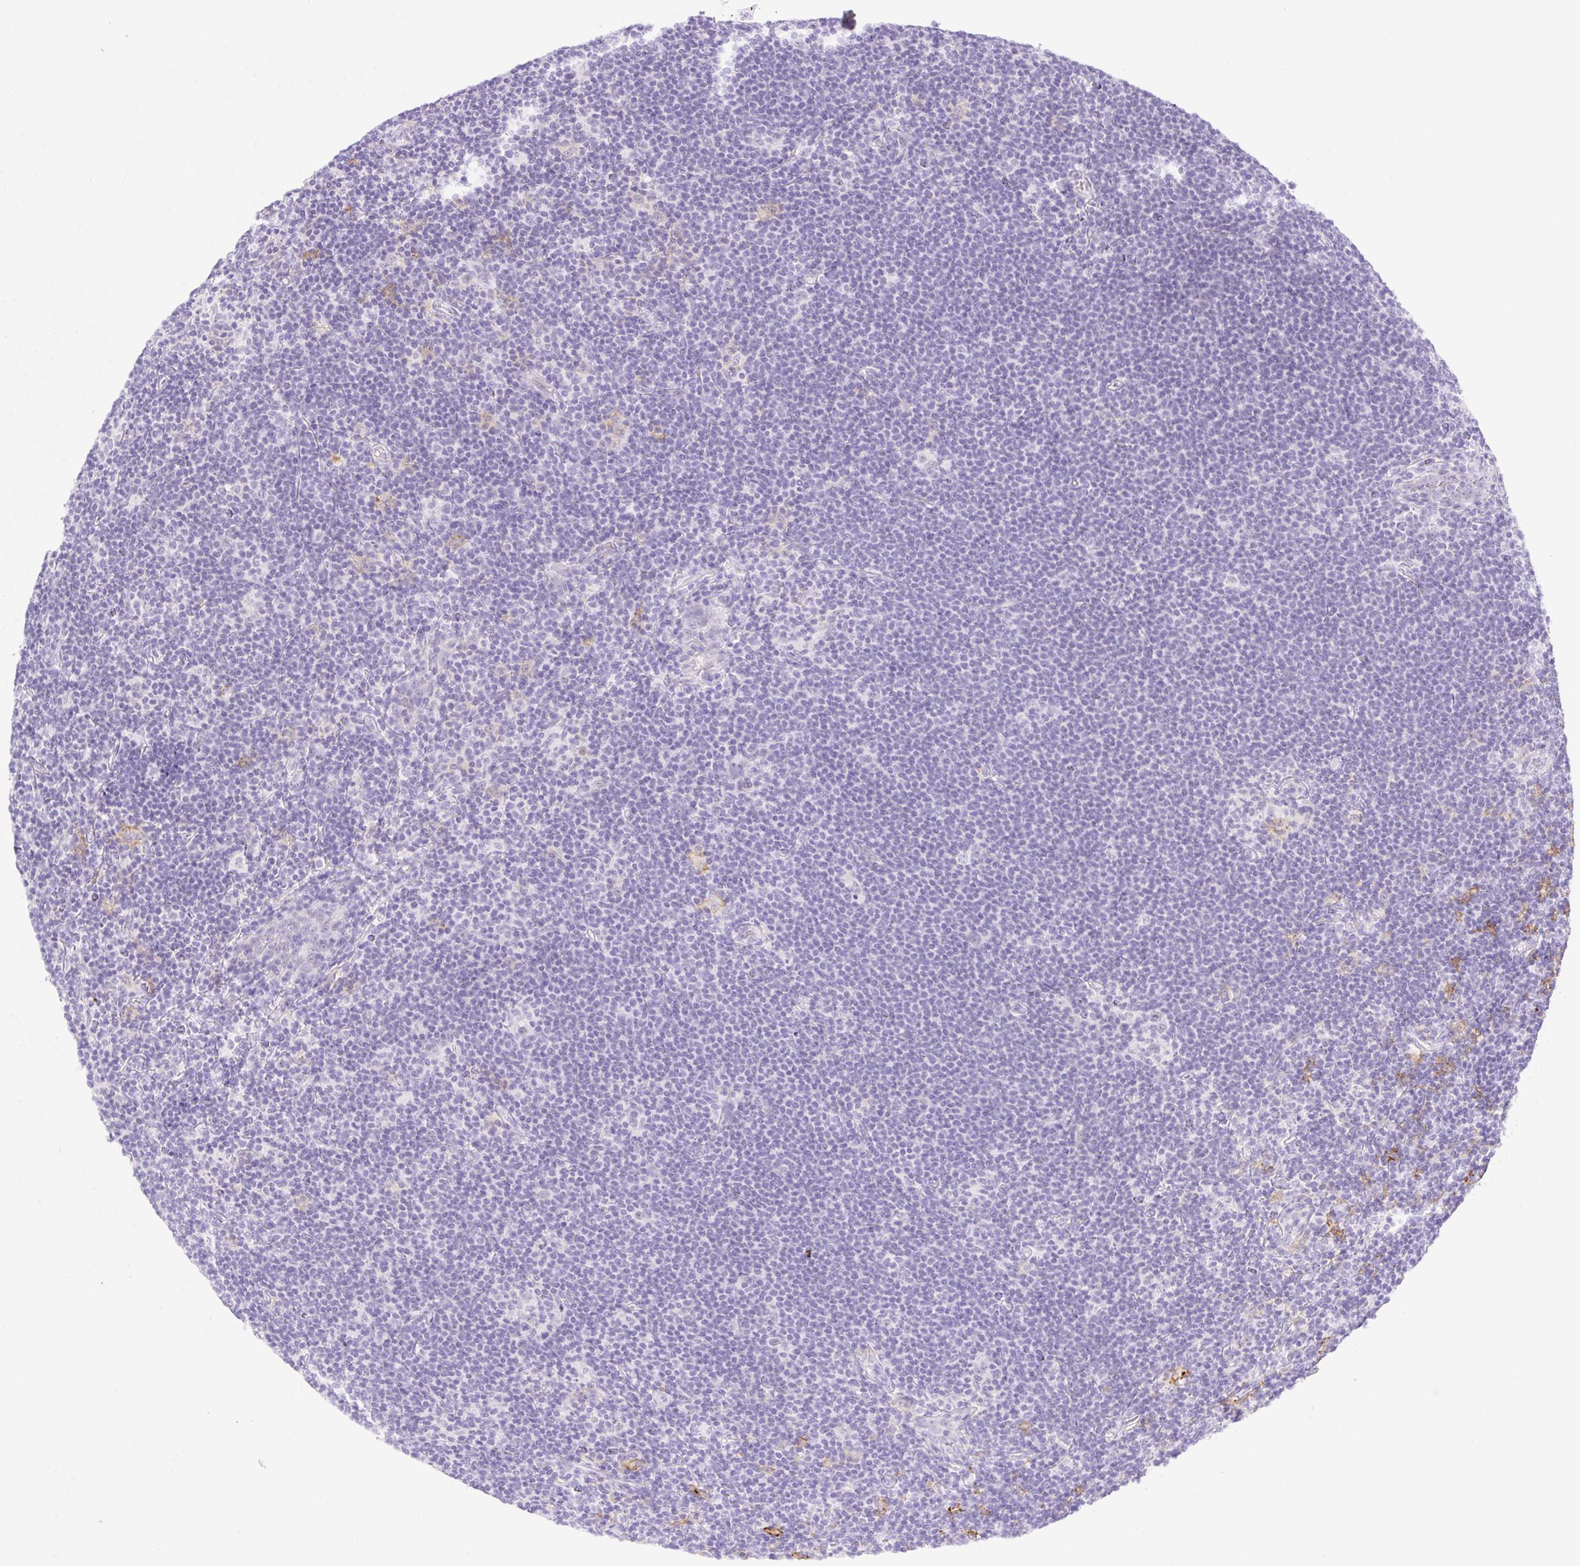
{"staining": {"intensity": "negative", "quantity": "none", "location": "none"}, "tissue": "lymphoma", "cell_type": "Tumor cells", "image_type": "cancer", "snomed": [{"axis": "morphology", "description": "Hodgkin's disease, NOS"}, {"axis": "topography", "description": "Lymph node"}], "caption": "Hodgkin's disease stained for a protein using immunohistochemistry (IHC) exhibits no expression tumor cells.", "gene": "SIGLEC1", "patient": {"sex": "female", "age": 57}}